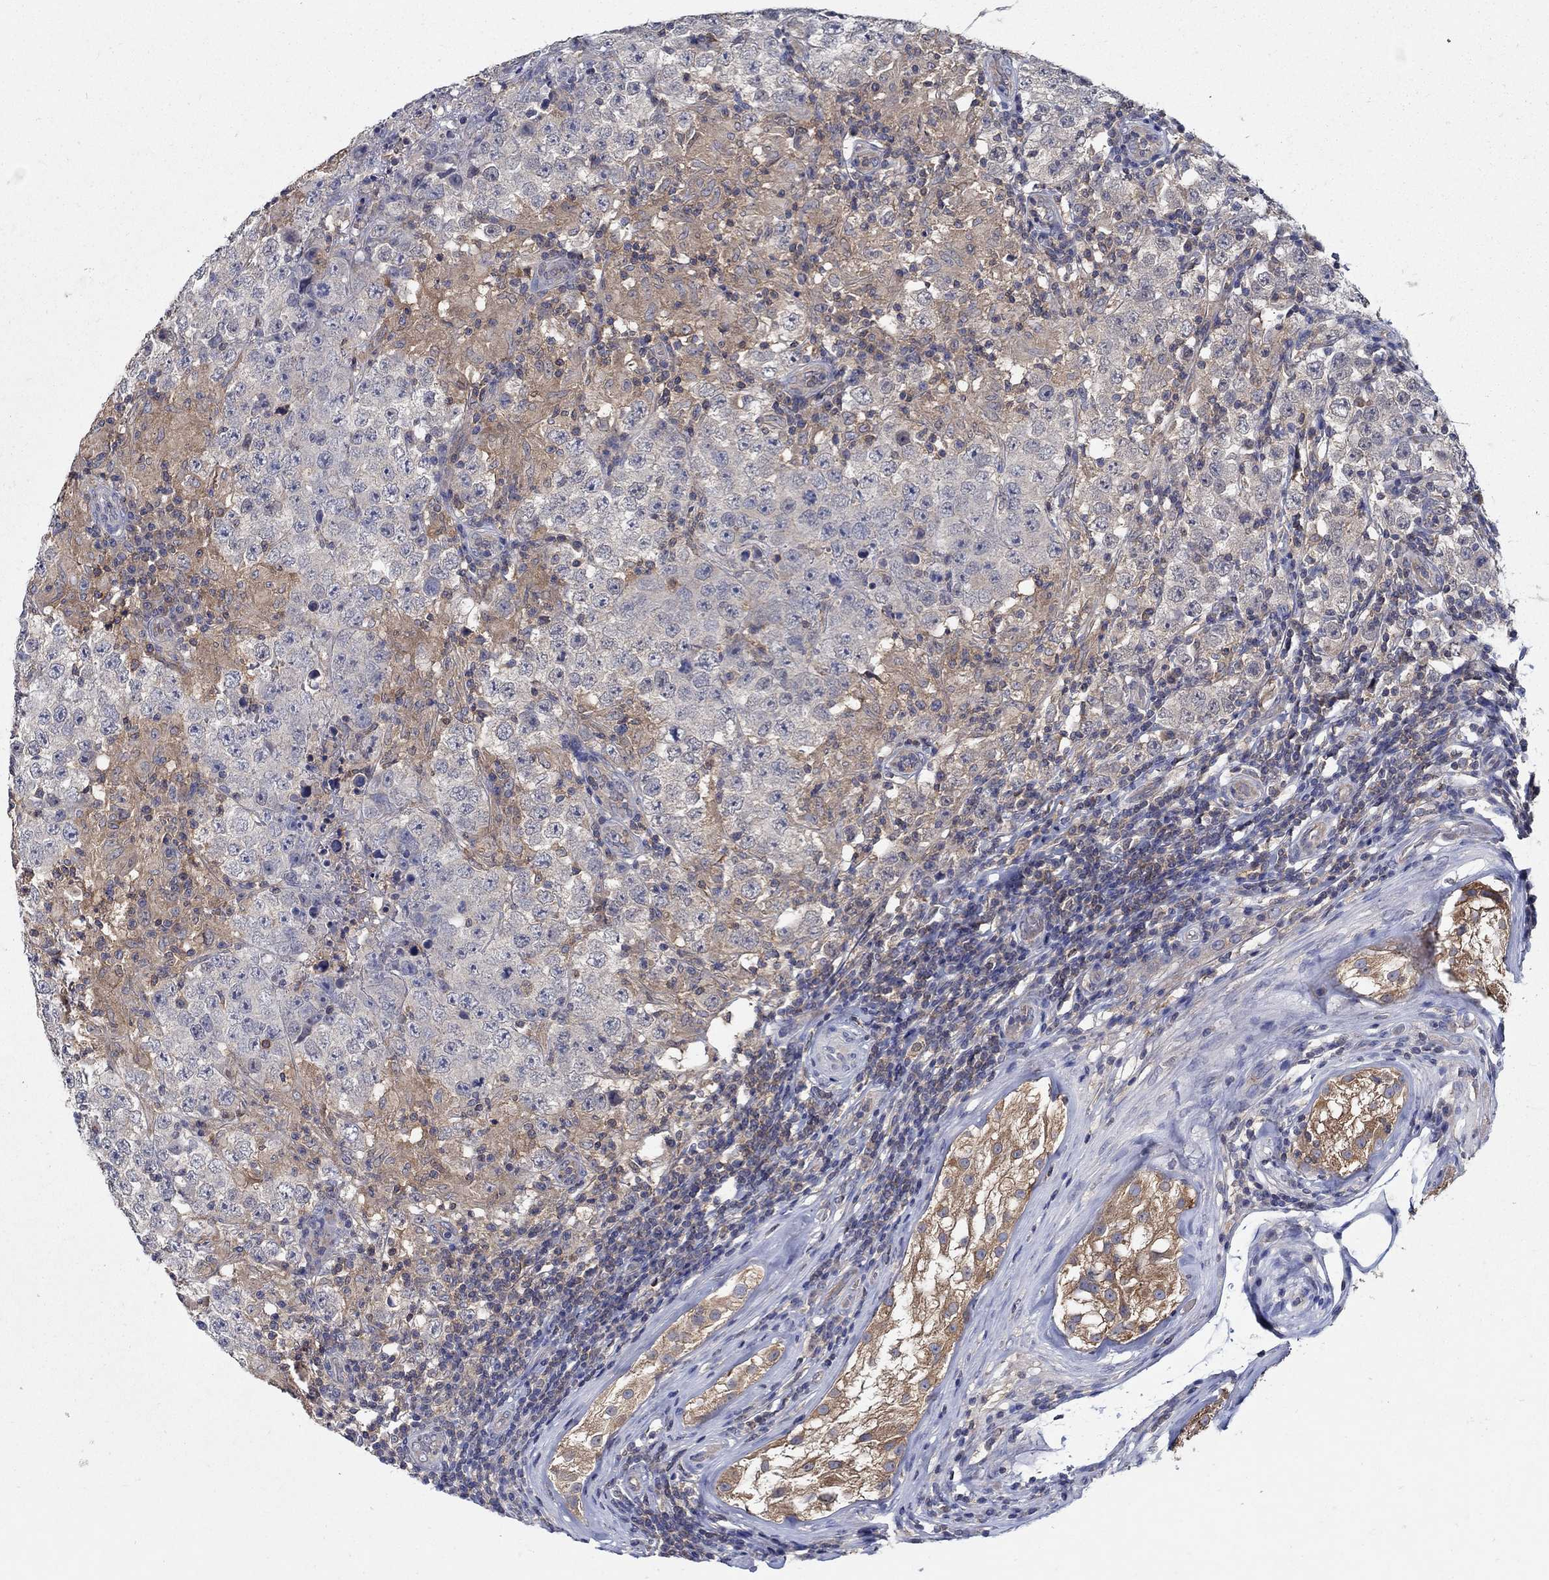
{"staining": {"intensity": "negative", "quantity": "none", "location": "none"}, "tissue": "testis cancer", "cell_type": "Tumor cells", "image_type": "cancer", "snomed": [{"axis": "morphology", "description": "Seminoma, NOS"}, {"axis": "morphology", "description": "Carcinoma, Embryonal, NOS"}, {"axis": "topography", "description": "Testis"}], "caption": "This is an IHC photomicrograph of embryonal carcinoma (testis). There is no positivity in tumor cells.", "gene": "MTHFR", "patient": {"sex": "male", "age": 41}}